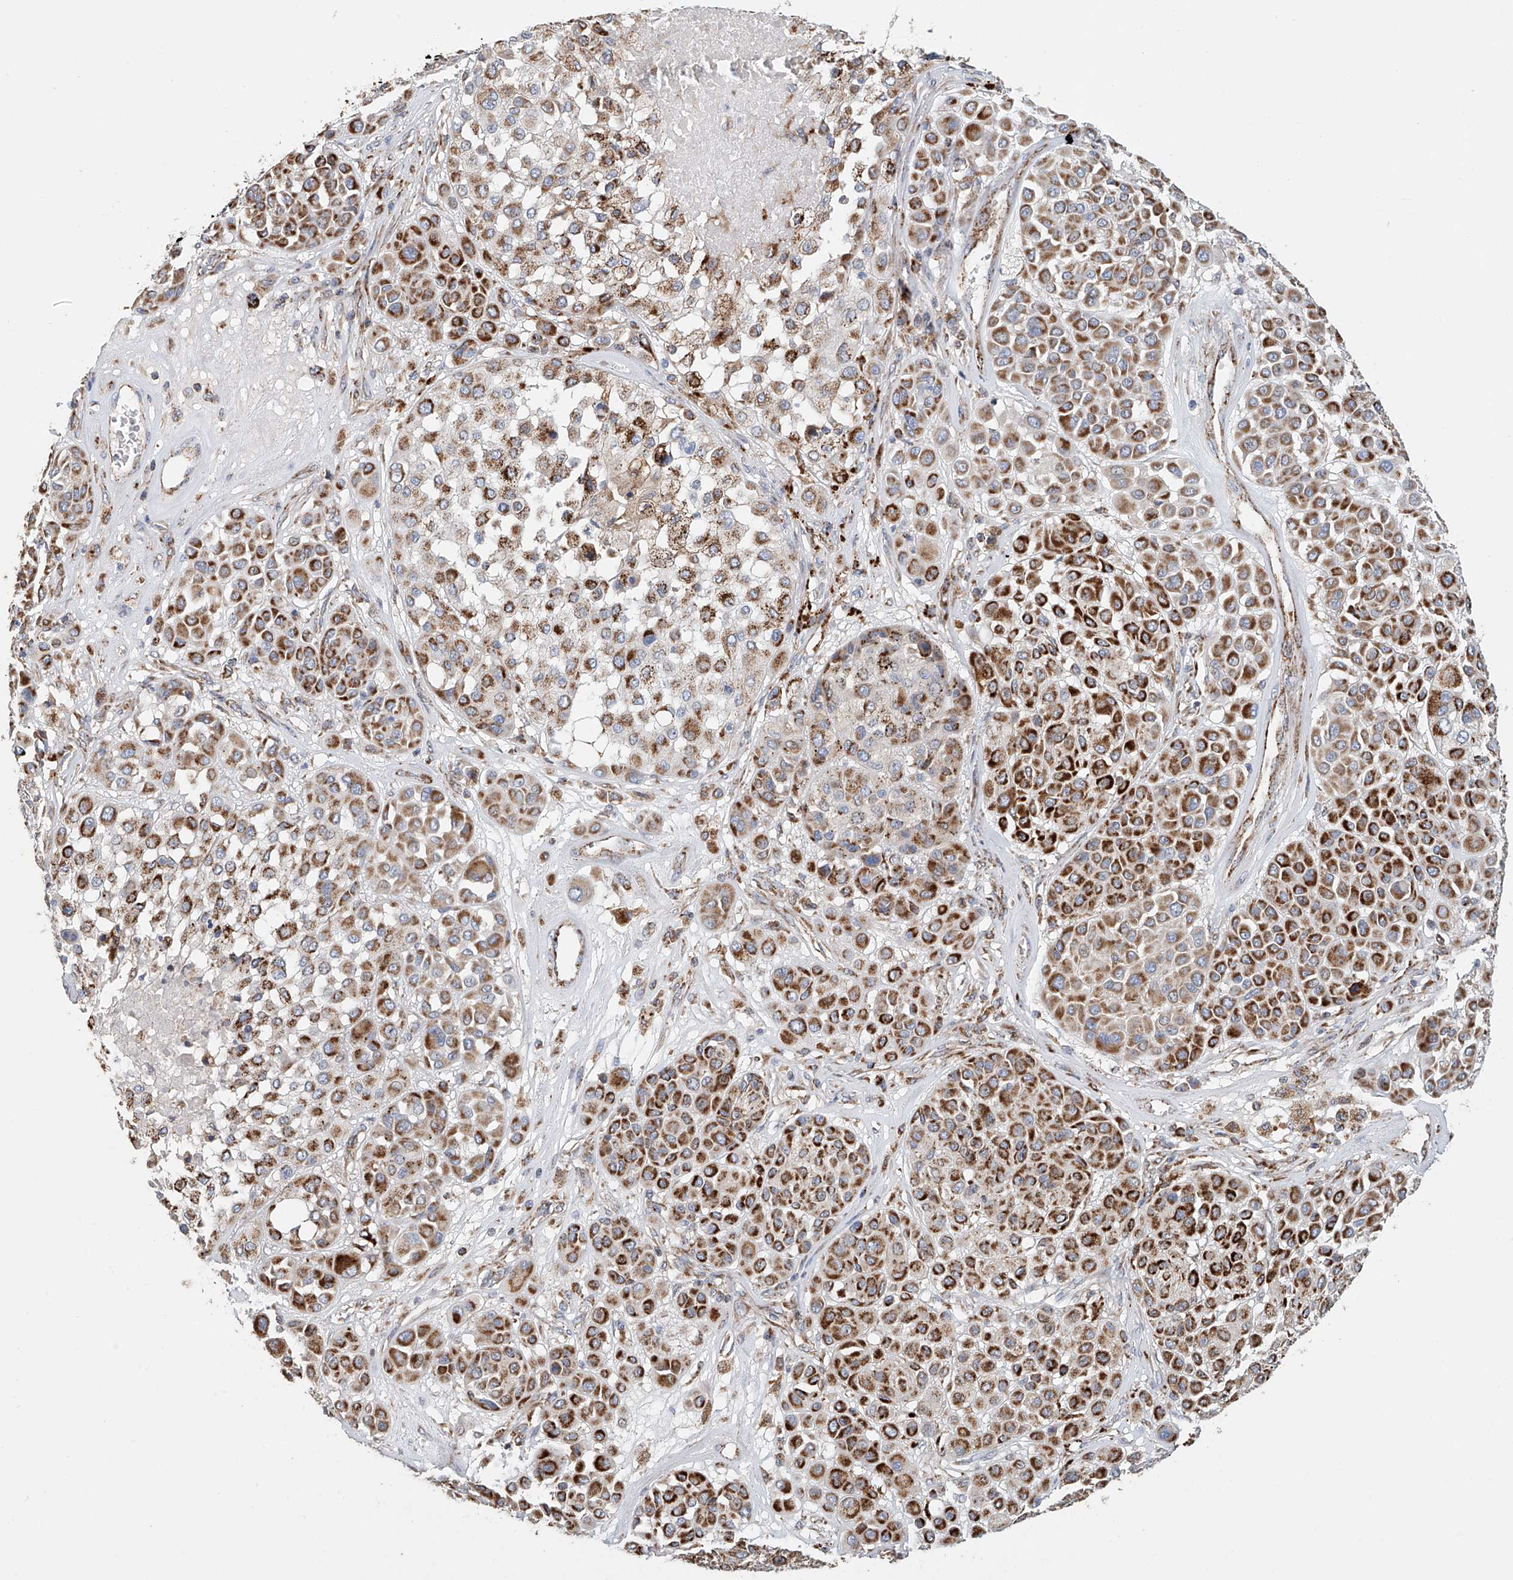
{"staining": {"intensity": "strong", "quantity": ">75%", "location": "cytoplasmic/membranous"}, "tissue": "melanoma", "cell_type": "Tumor cells", "image_type": "cancer", "snomed": [{"axis": "morphology", "description": "Malignant melanoma, Metastatic site"}, {"axis": "topography", "description": "Soft tissue"}], "caption": "This is a photomicrograph of immunohistochemistry staining of melanoma, which shows strong expression in the cytoplasmic/membranous of tumor cells.", "gene": "MCL1", "patient": {"sex": "male", "age": 41}}